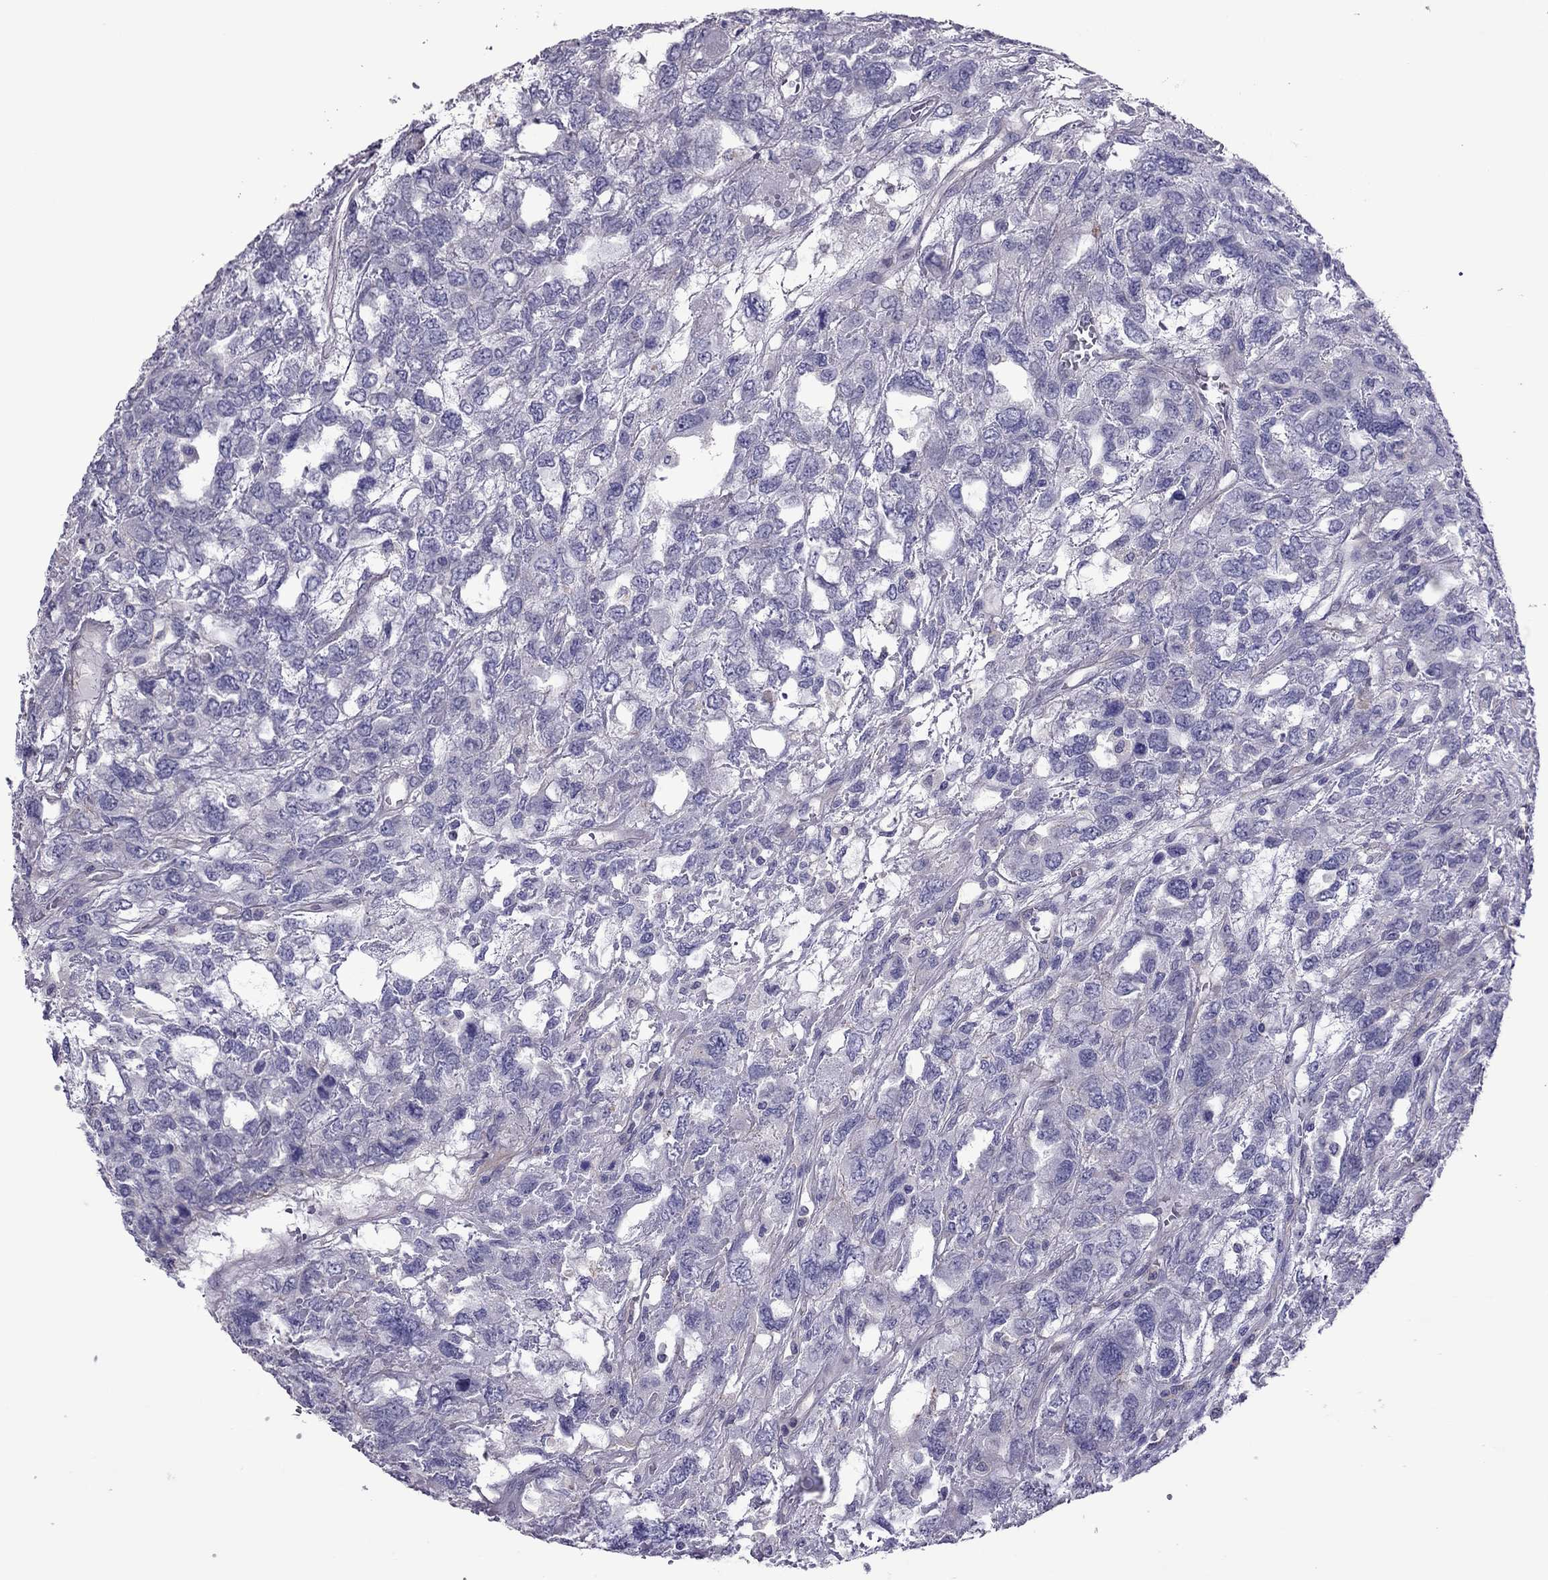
{"staining": {"intensity": "negative", "quantity": "none", "location": "none"}, "tissue": "testis cancer", "cell_type": "Tumor cells", "image_type": "cancer", "snomed": [{"axis": "morphology", "description": "Seminoma, NOS"}, {"axis": "topography", "description": "Testis"}], "caption": "Image shows no significant protein positivity in tumor cells of testis cancer.", "gene": "SLC16A8", "patient": {"sex": "male", "age": 52}}